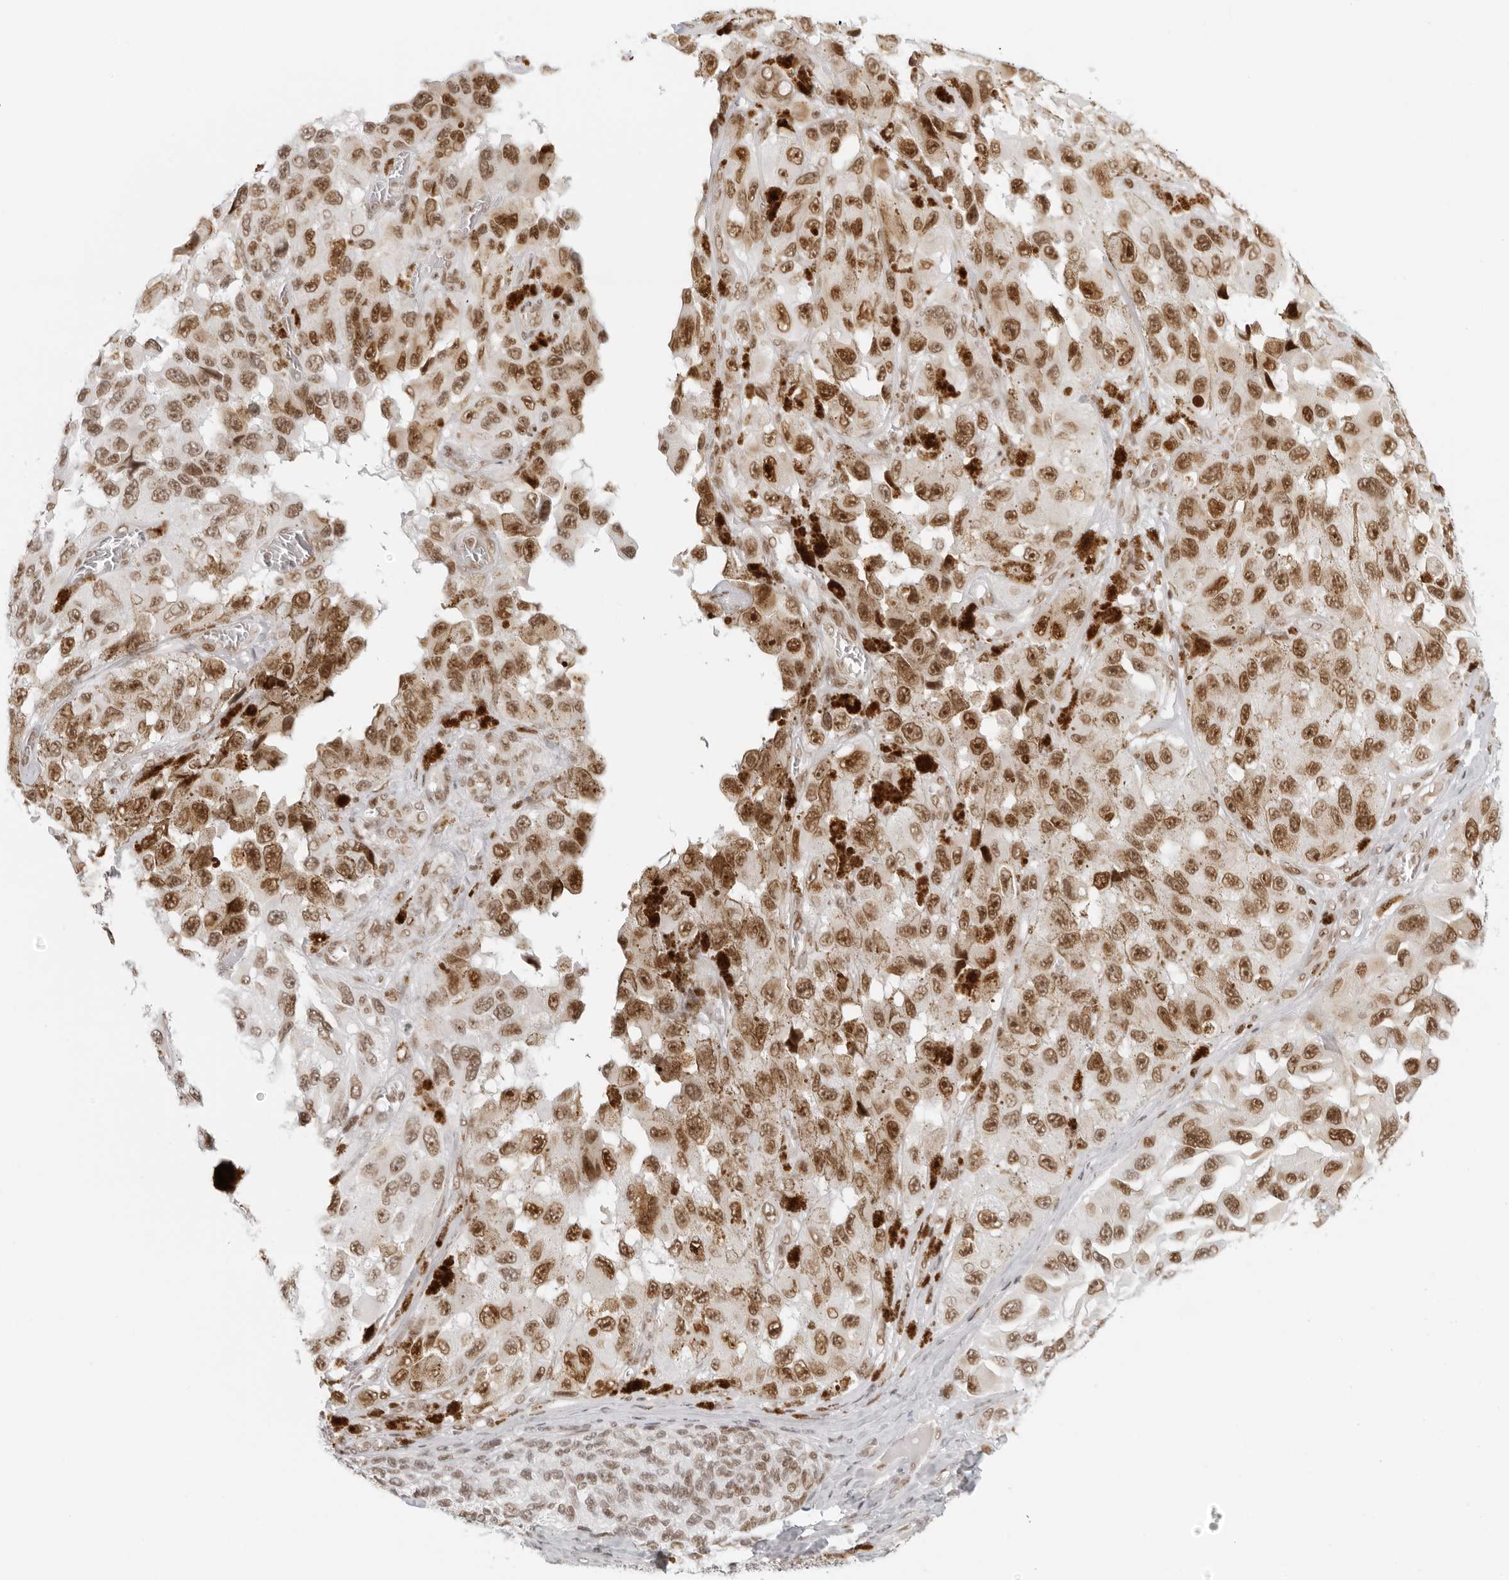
{"staining": {"intensity": "moderate", "quantity": ">75%", "location": "nuclear"}, "tissue": "melanoma", "cell_type": "Tumor cells", "image_type": "cancer", "snomed": [{"axis": "morphology", "description": "Malignant melanoma, NOS"}, {"axis": "topography", "description": "Skin"}], "caption": "Human malignant melanoma stained with a brown dye exhibits moderate nuclear positive positivity in about >75% of tumor cells.", "gene": "RCC1", "patient": {"sex": "female", "age": 73}}